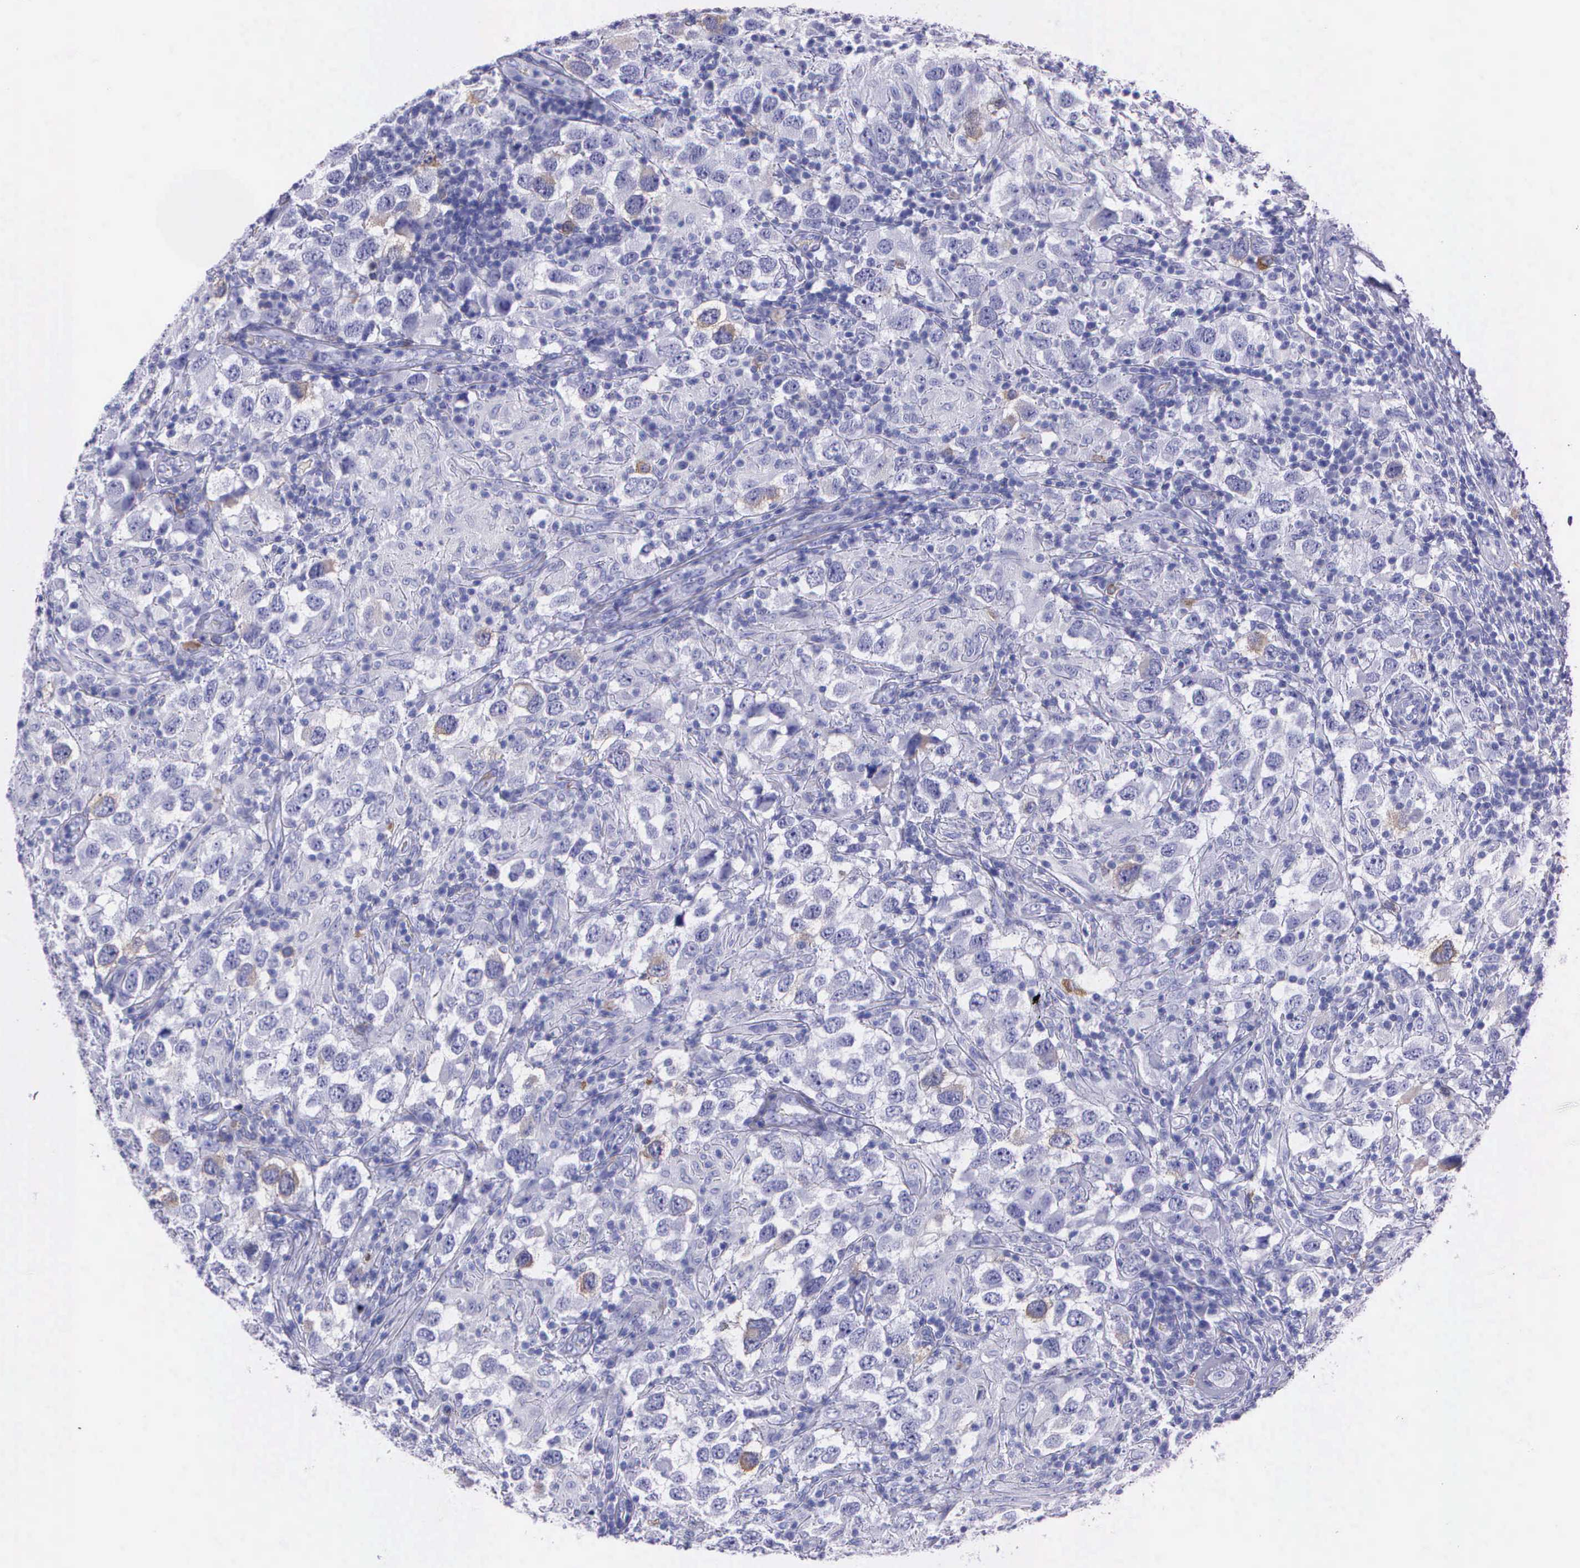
{"staining": {"intensity": "weak", "quantity": "<25%", "location": "cytoplasmic/membranous"}, "tissue": "testis cancer", "cell_type": "Tumor cells", "image_type": "cancer", "snomed": [{"axis": "morphology", "description": "Carcinoma, Embryonal, NOS"}, {"axis": "topography", "description": "Testis"}], "caption": "The histopathology image displays no staining of tumor cells in testis cancer. (DAB (3,3'-diaminobenzidine) IHC, high magnification).", "gene": "CCNB1", "patient": {"sex": "male", "age": 21}}